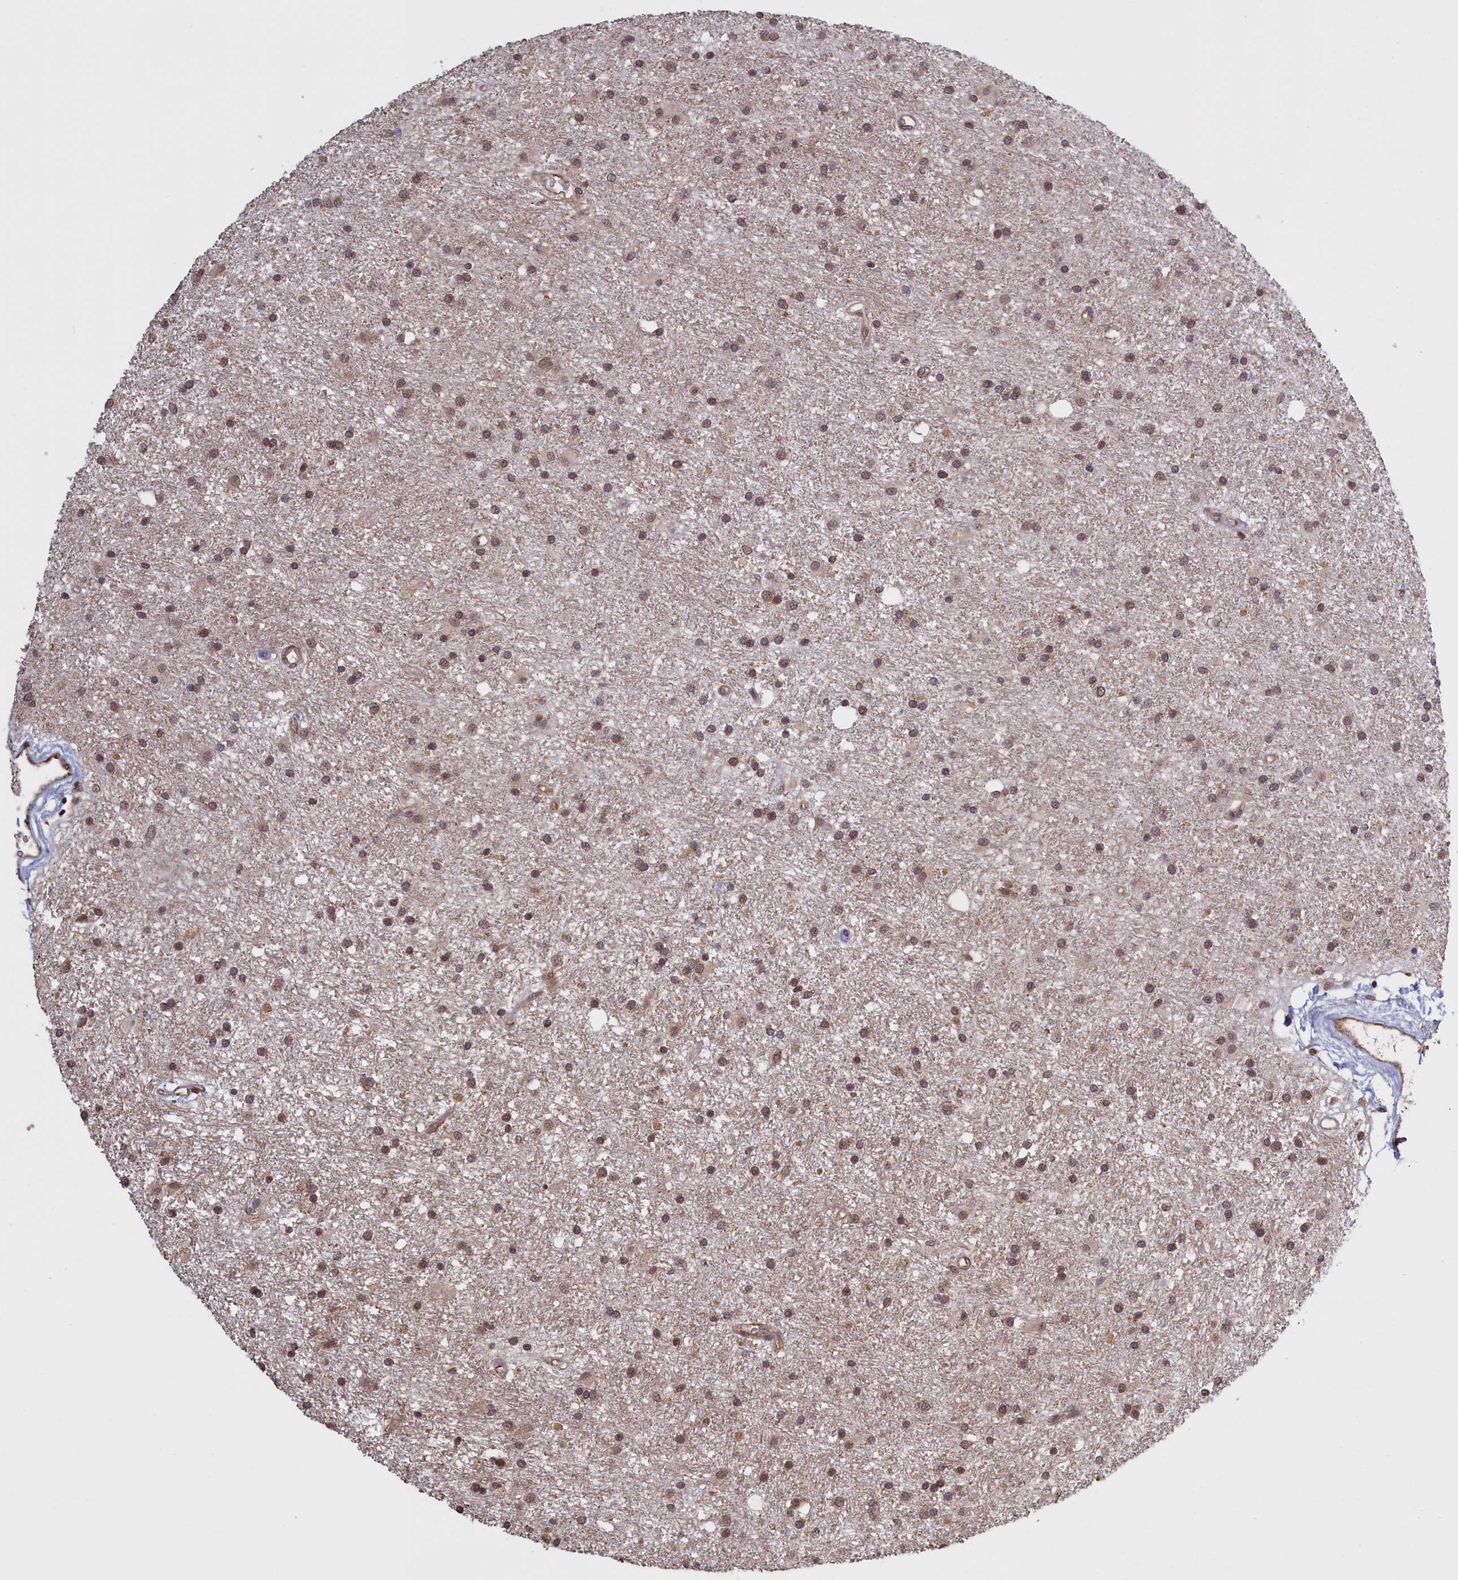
{"staining": {"intensity": "weak", "quantity": ">75%", "location": "cytoplasmic/membranous,nuclear"}, "tissue": "glioma", "cell_type": "Tumor cells", "image_type": "cancer", "snomed": [{"axis": "morphology", "description": "Glioma, malignant, High grade"}, {"axis": "topography", "description": "Brain"}], "caption": "A low amount of weak cytoplasmic/membranous and nuclear staining is seen in approximately >75% of tumor cells in malignant glioma (high-grade) tissue.", "gene": "COL19A1", "patient": {"sex": "male", "age": 77}}